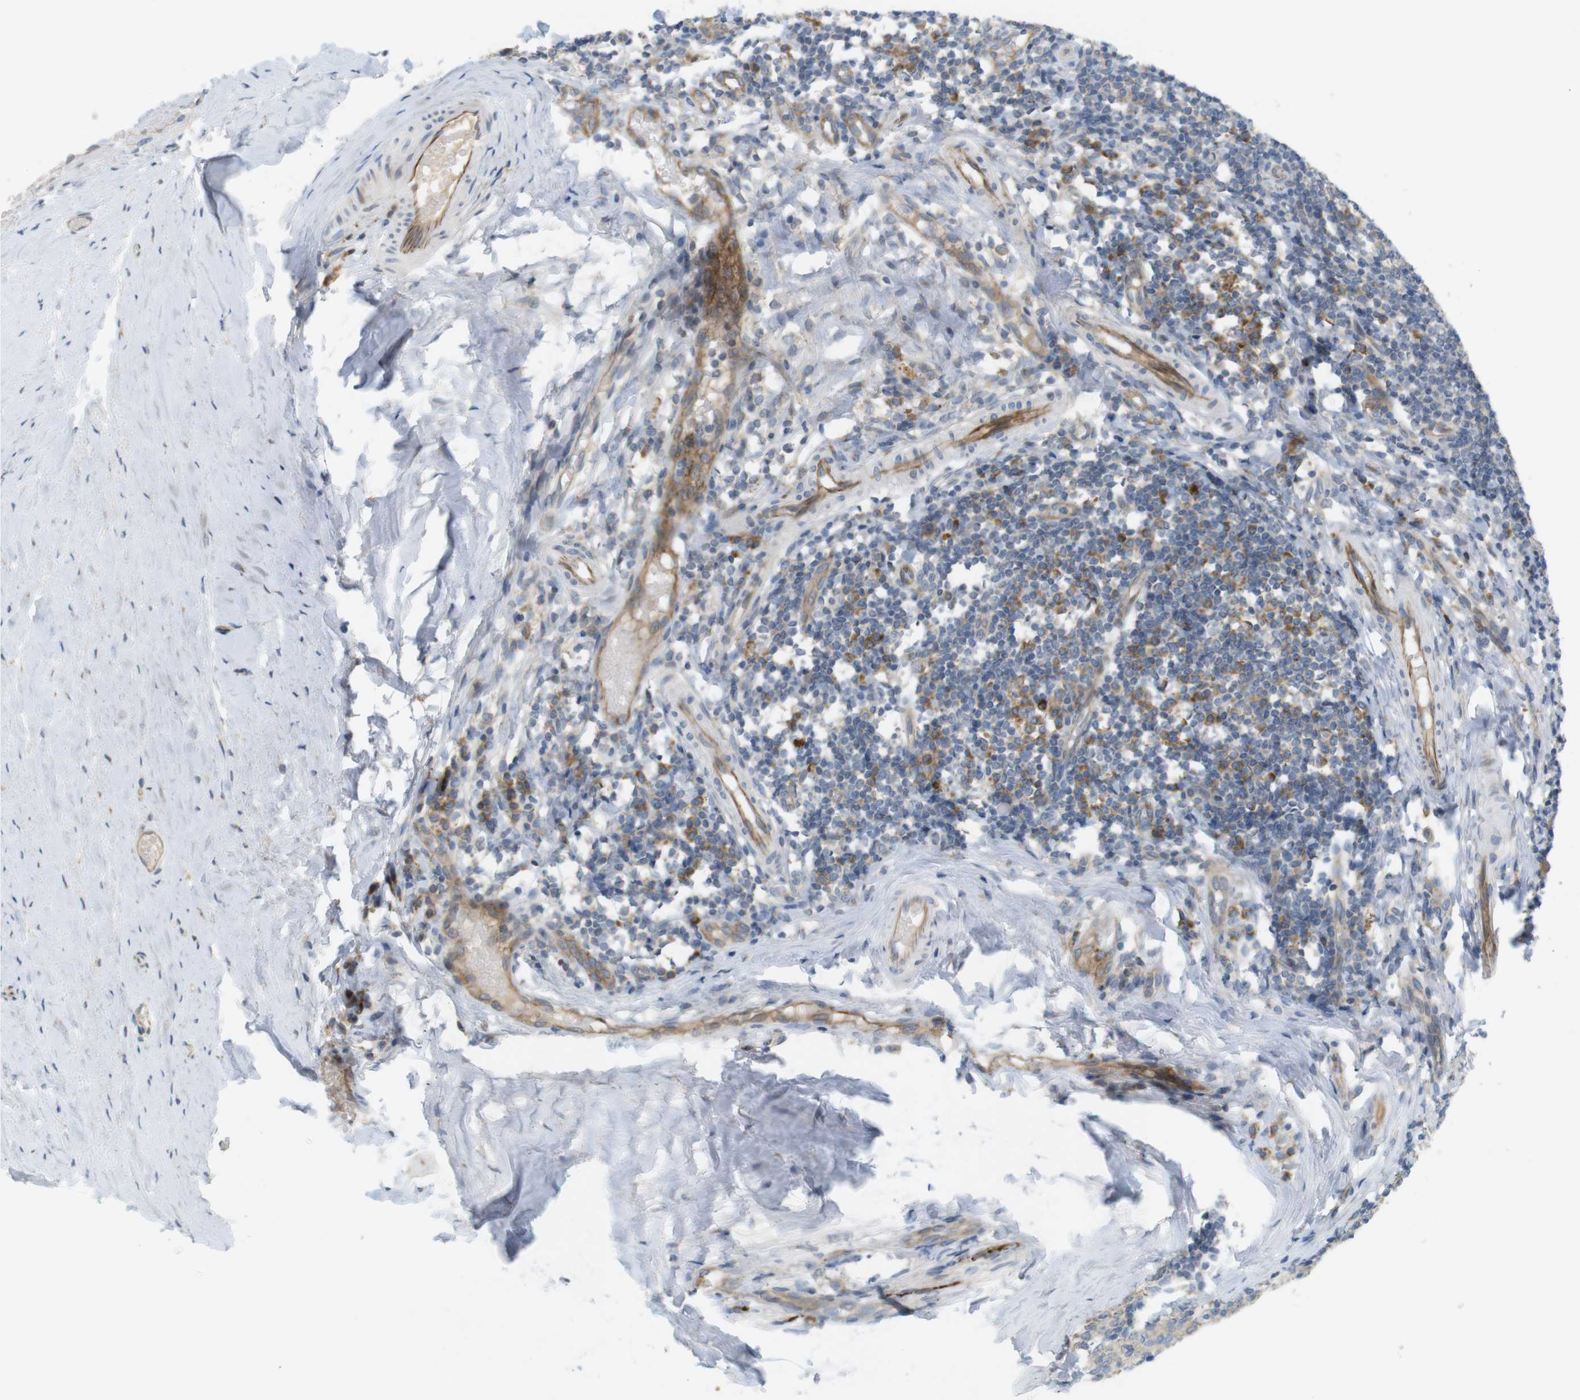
{"staining": {"intensity": "moderate", "quantity": ">75%", "location": "cytoplasmic/membranous"}, "tissue": "tonsil", "cell_type": "Germinal center cells", "image_type": "normal", "snomed": [{"axis": "morphology", "description": "Normal tissue, NOS"}, {"axis": "topography", "description": "Tonsil"}], "caption": "An image of human tonsil stained for a protein demonstrates moderate cytoplasmic/membranous brown staining in germinal center cells.", "gene": "GJC3", "patient": {"sex": "female", "age": 19}}